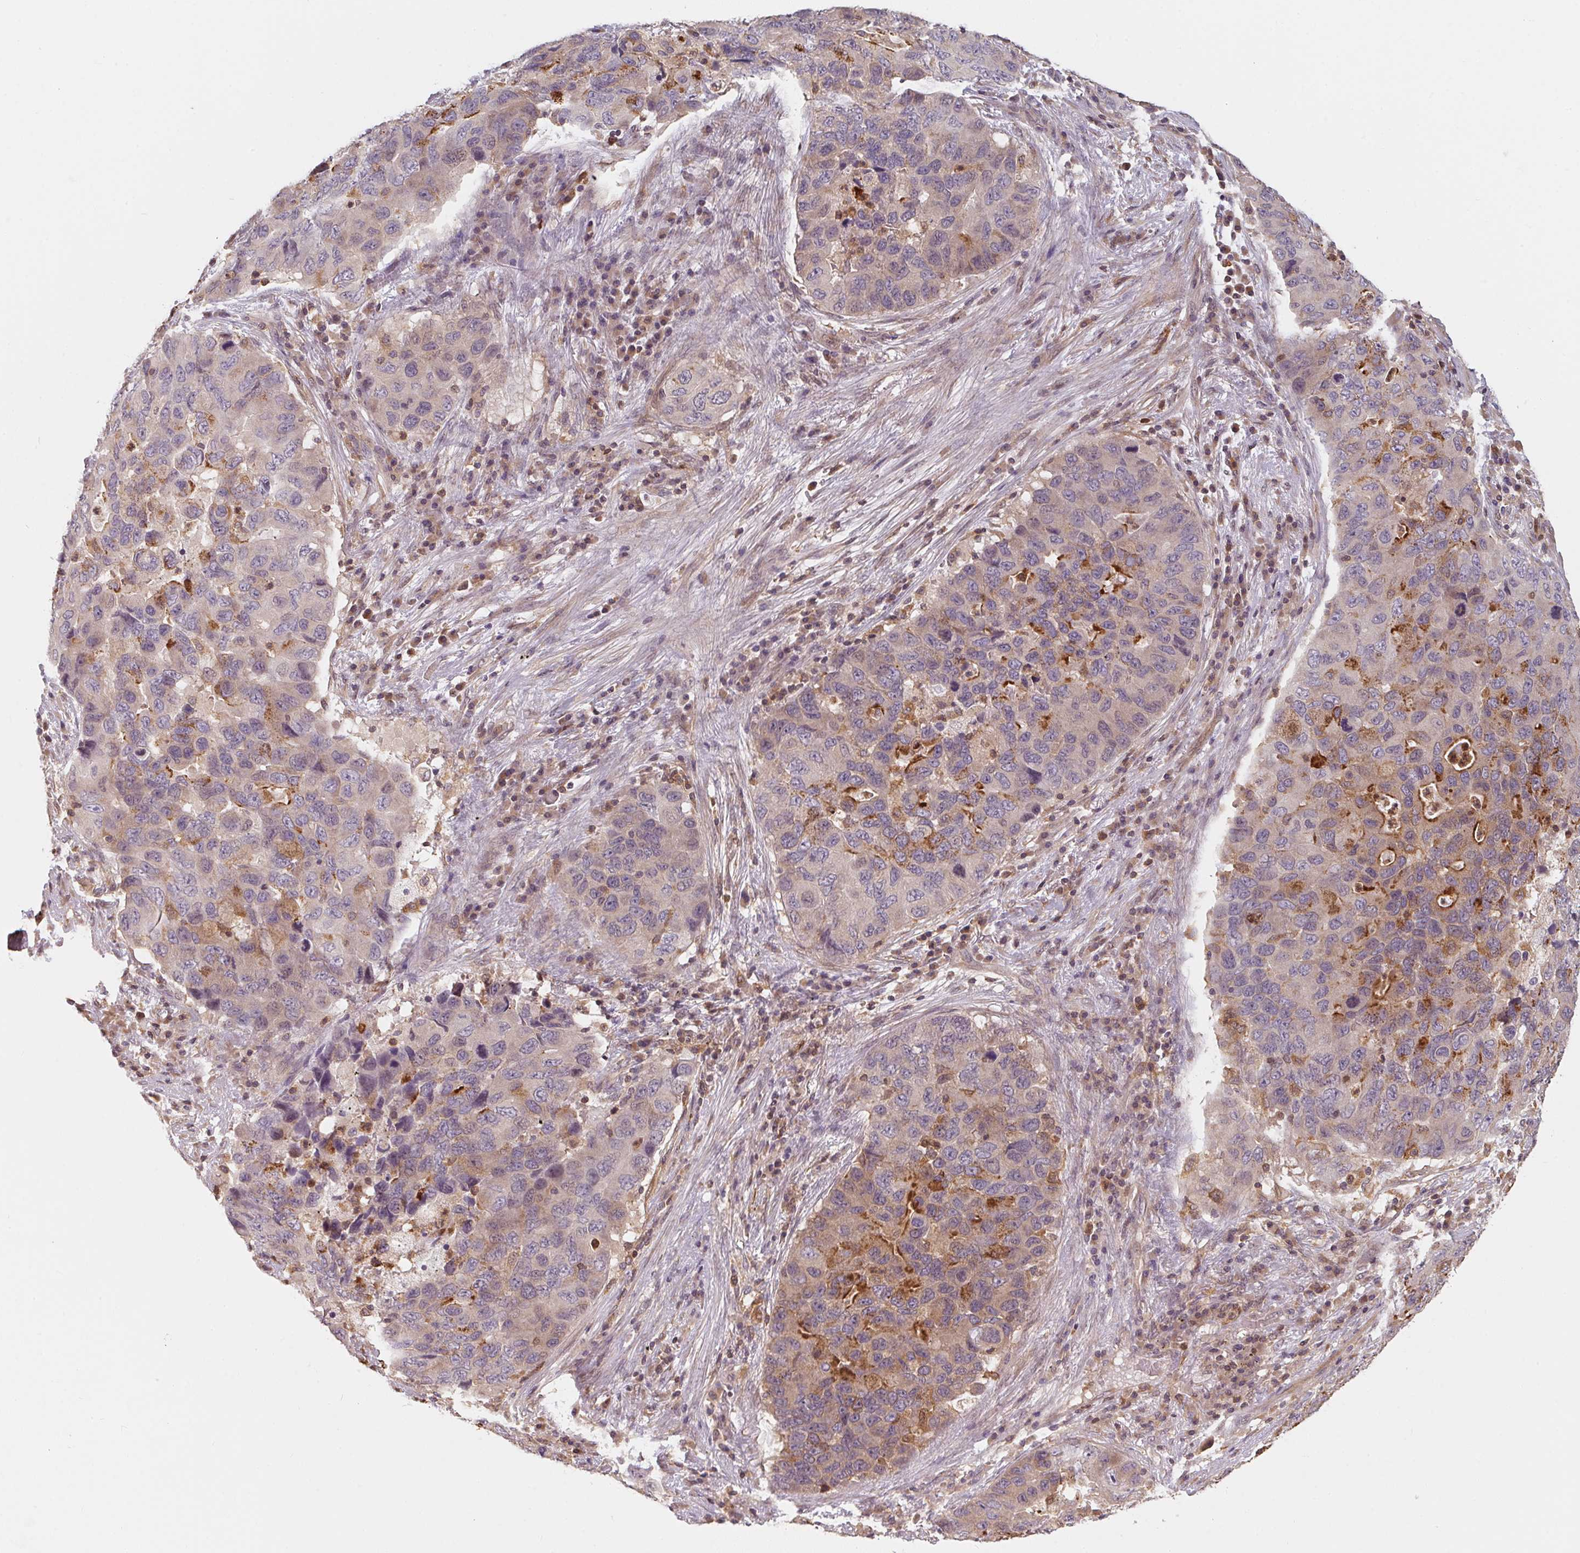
{"staining": {"intensity": "moderate", "quantity": "25%-75%", "location": "cytoplasmic/membranous"}, "tissue": "lung cancer", "cell_type": "Tumor cells", "image_type": "cancer", "snomed": [{"axis": "morphology", "description": "Adenocarcinoma, NOS"}, {"axis": "morphology", "description": "Adenocarcinoma, metastatic, NOS"}, {"axis": "topography", "description": "Lymph node"}, {"axis": "topography", "description": "Lung"}], "caption": "Adenocarcinoma (lung) stained for a protein (brown) exhibits moderate cytoplasmic/membranous positive staining in about 25%-75% of tumor cells.", "gene": "ANKRD13A", "patient": {"sex": "female", "age": 54}}